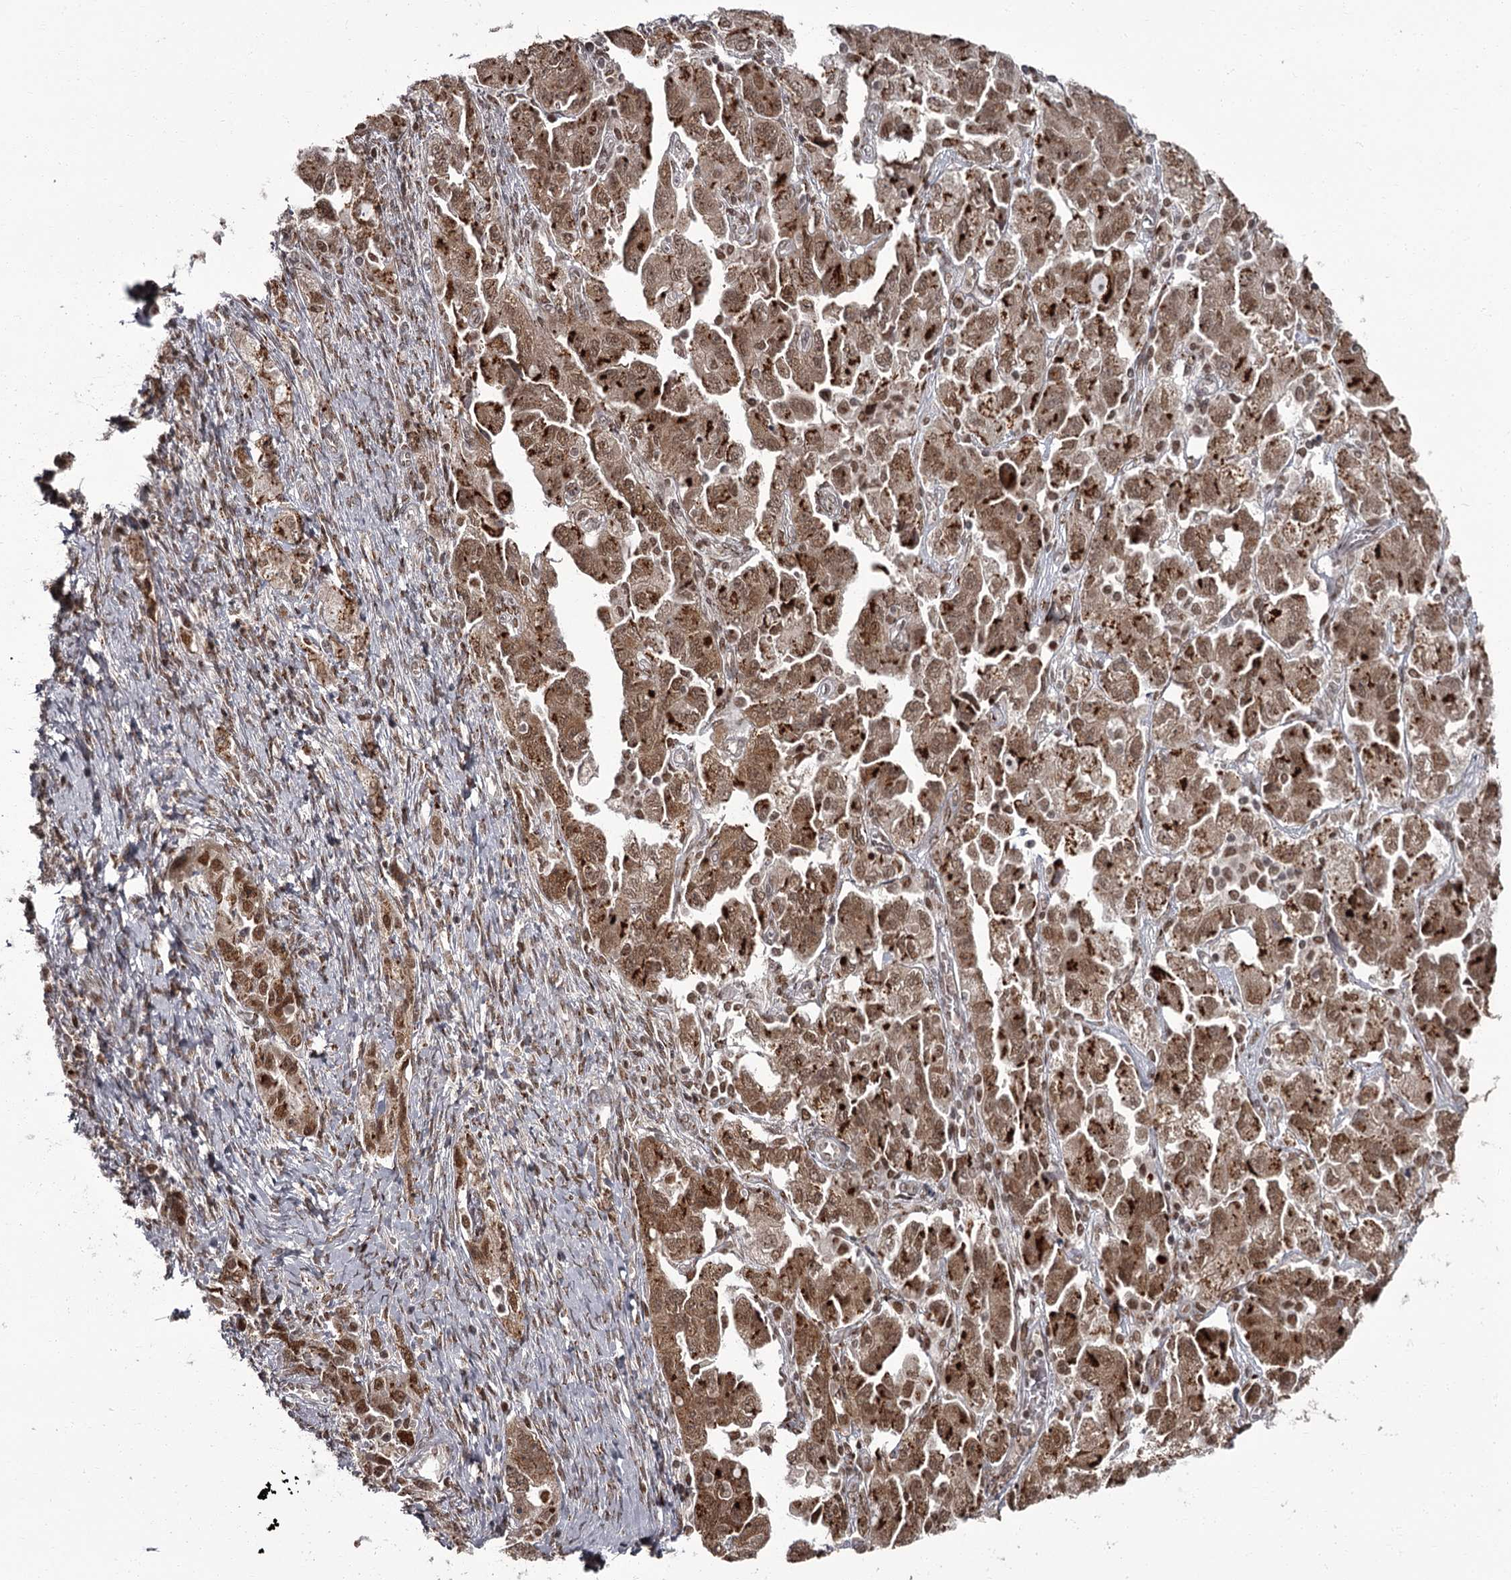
{"staining": {"intensity": "moderate", "quantity": ">75%", "location": "cytoplasmic/membranous,nuclear"}, "tissue": "ovarian cancer", "cell_type": "Tumor cells", "image_type": "cancer", "snomed": [{"axis": "morphology", "description": "Carcinoma, NOS"}, {"axis": "morphology", "description": "Cystadenocarcinoma, serous, NOS"}, {"axis": "topography", "description": "Ovary"}], "caption": "Protein positivity by immunohistochemistry demonstrates moderate cytoplasmic/membranous and nuclear staining in approximately >75% of tumor cells in ovarian cancer (serous cystadenocarcinoma). The protein is shown in brown color, while the nuclei are stained blue.", "gene": "CEP83", "patient": {"sex": "female", "age": 69}}